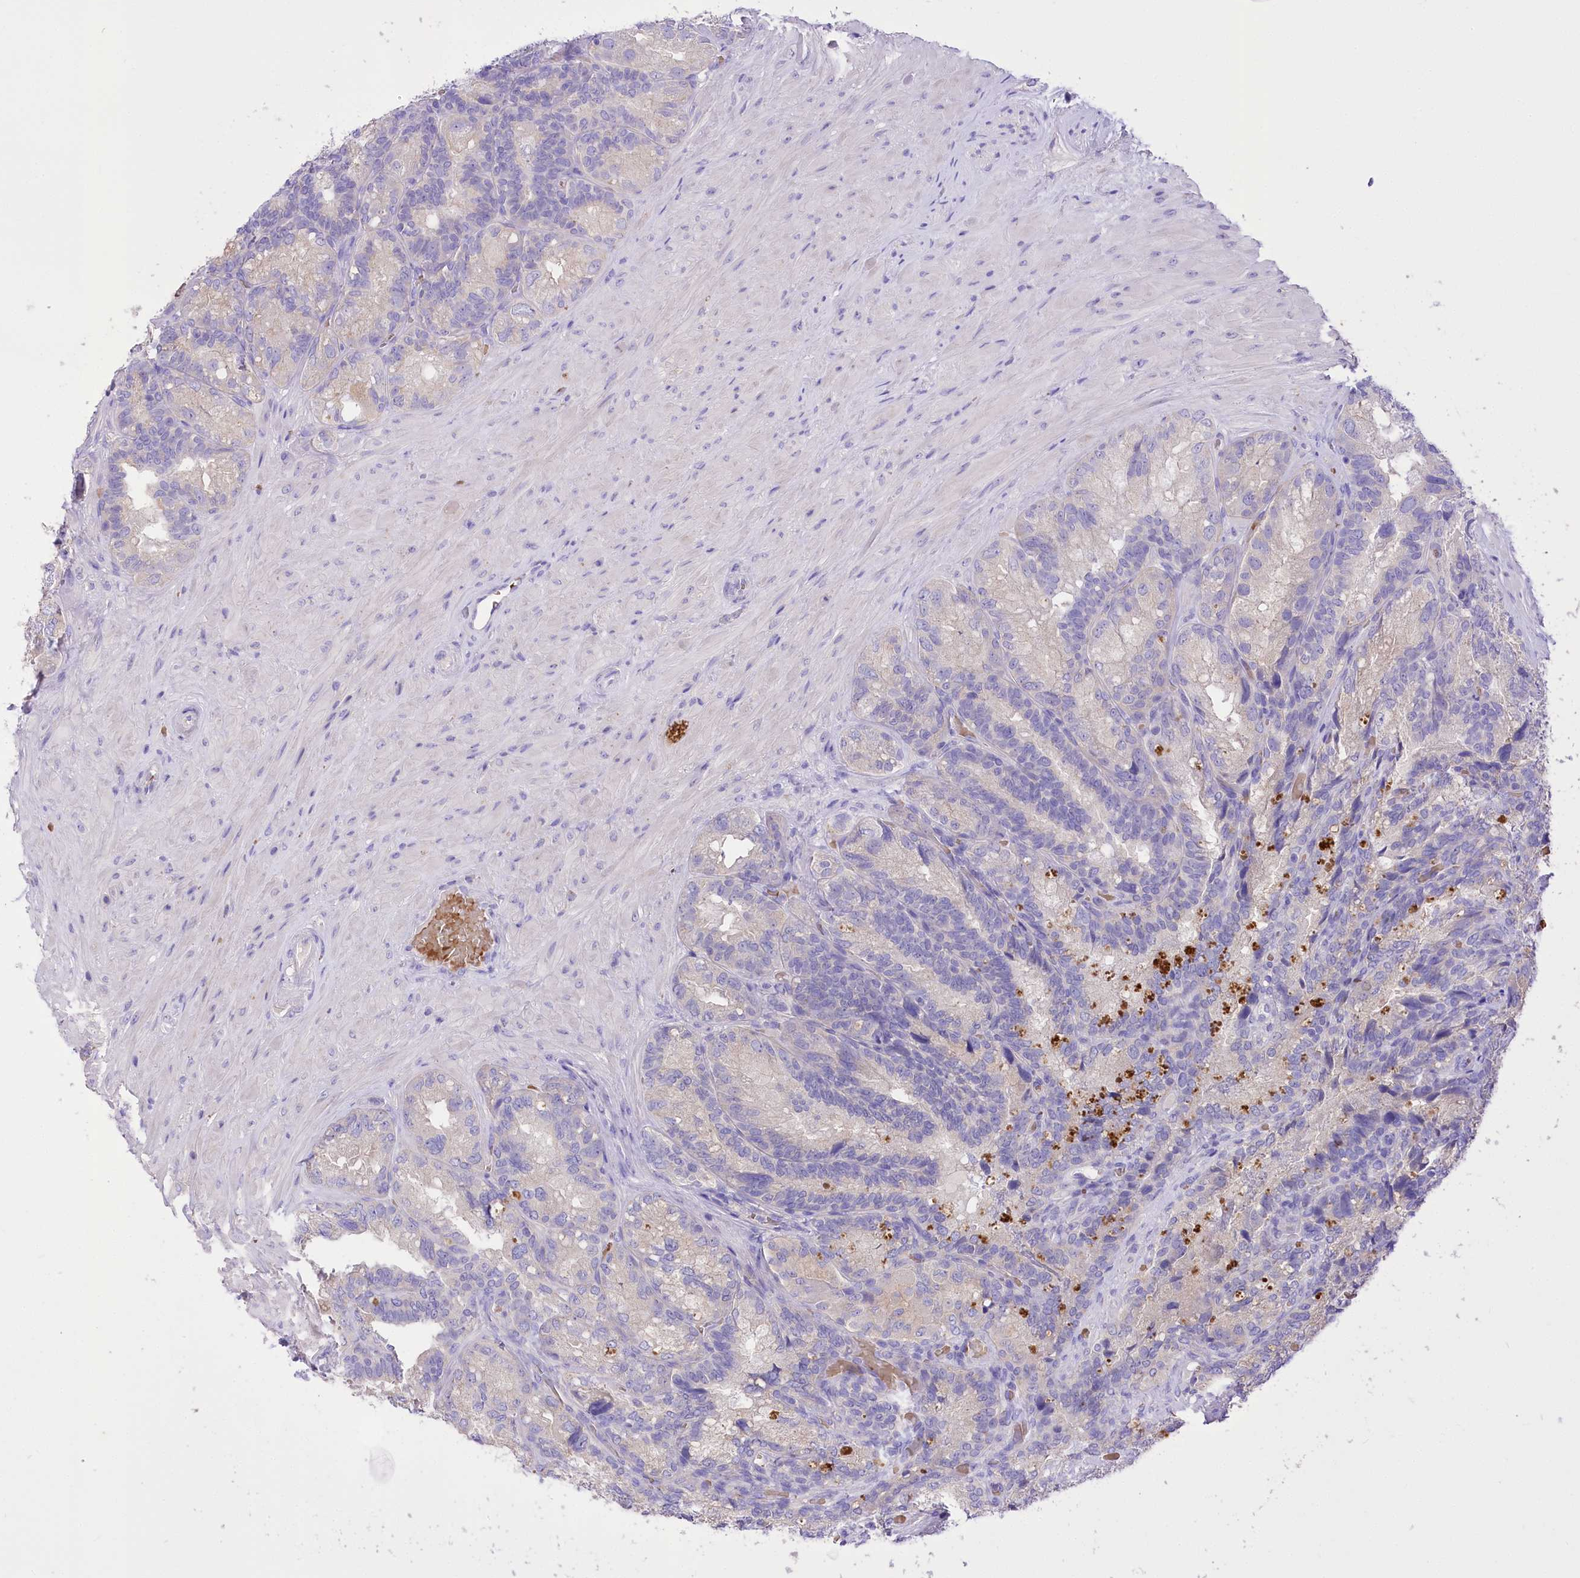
{"staining": {"intensity": "weak", "quantity": "<25%", "location": "cytoplasmic/membranous"}, "tissue": "seminal vesicle", "cell_type": "Glandular cells", "image_type": "normal", "snomed": [{"axis": "morphology", "description": "Normal tissue, NOS"}, {"axis": "topography", "description": "Seminal veicle"}], "caption": "This is an IHC photomicrograph of unremarkable human seminal vesicle. There is no positivity in glandular cells.", "gene": "PRSS53", "patient": {"sex": "male", "age": 60}}